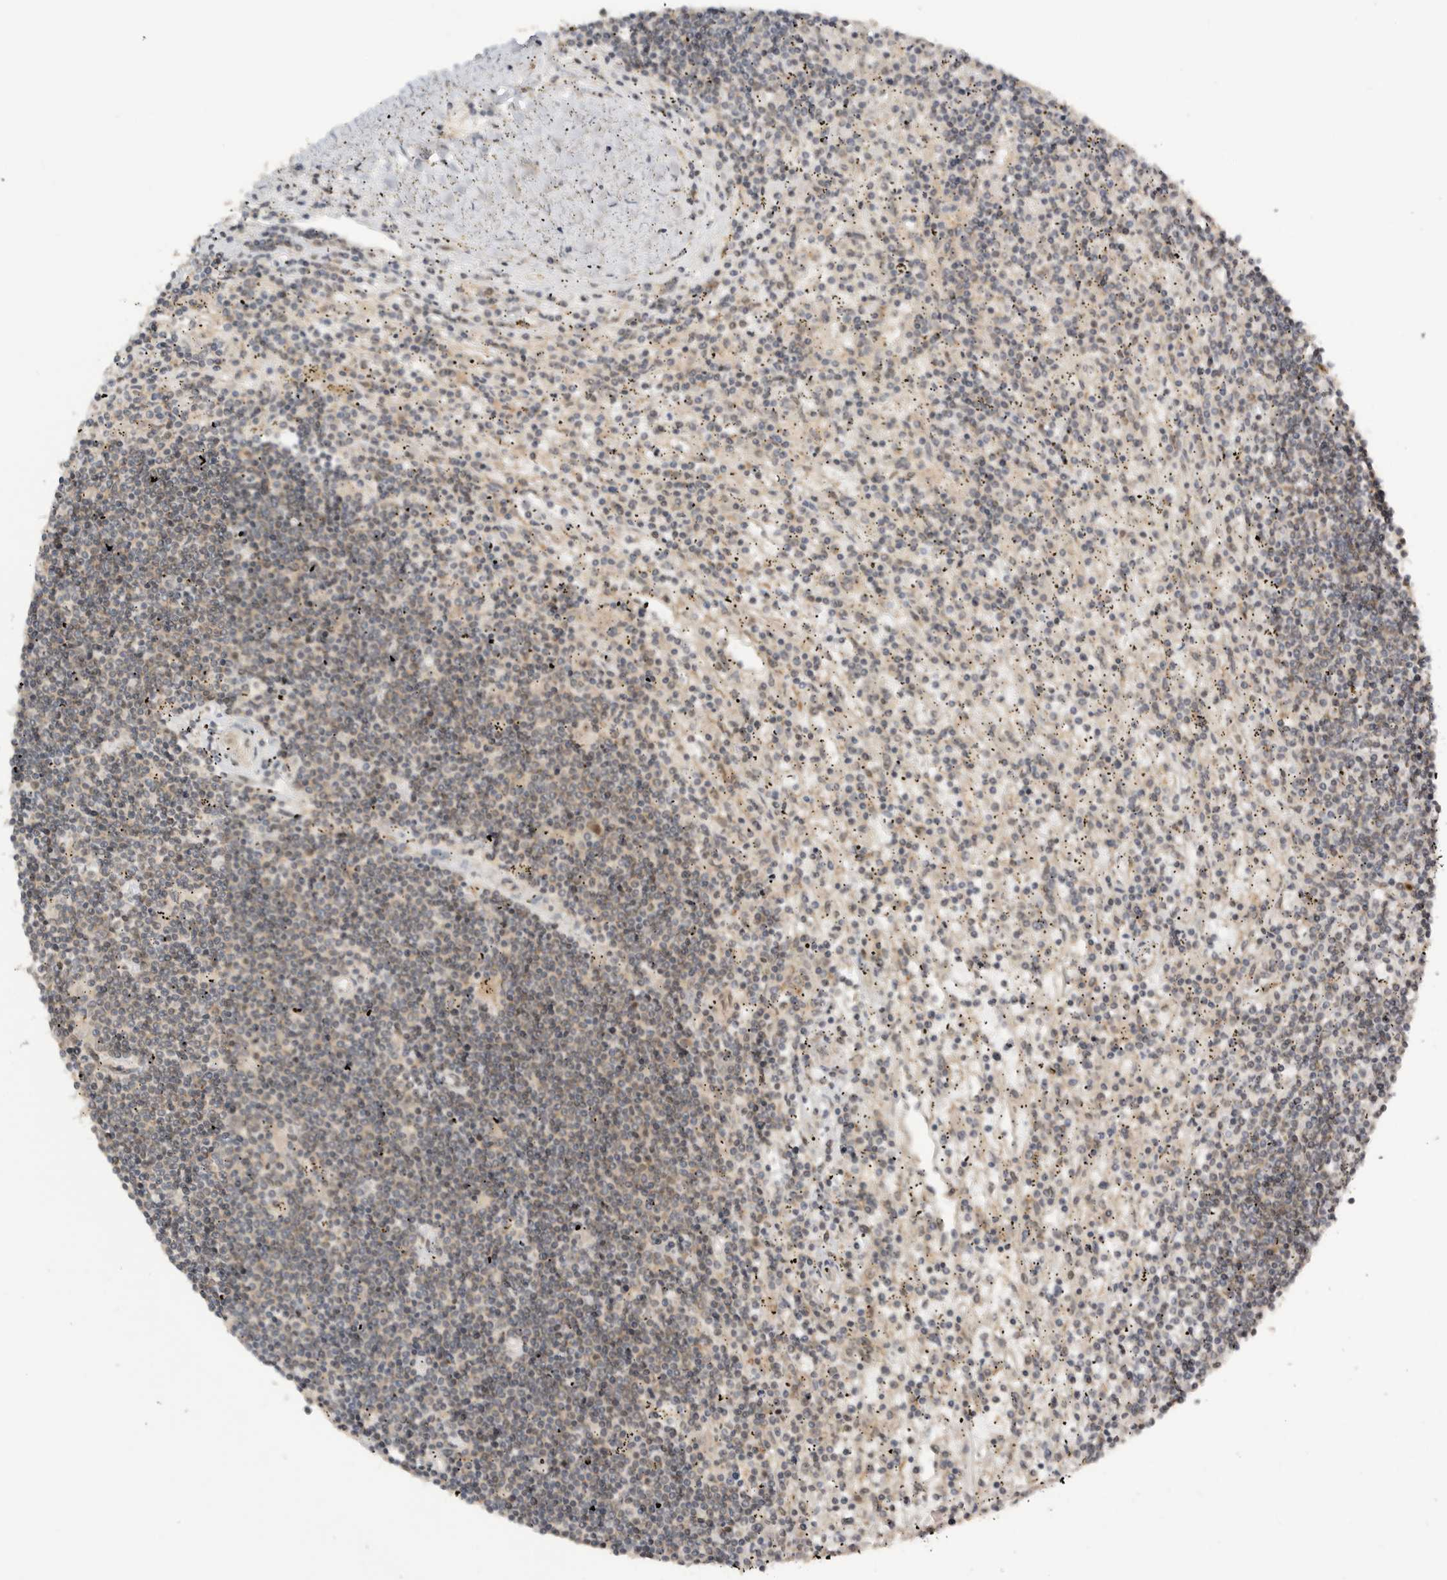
{"staining": {"intensity": "negative", "quantity": "none", "location": "none"}, "tissue": "lymphoma", "cell_type": "Tumor cells", "image_type": "cancer", "snomed": [{"axis": "morphology", "description": "Malignant lymphoma, non-Hodgkin's type, Low grade"}, {"axis": "topography", "description": "Spleen"}], "caption": "A high-resolution micrograph shows immunohistochemistry (IHC) staining of lymphoma, which shows no significant positivity in tumor cells. (DAB IHC visualized using brightfield microscopy, high magnification).", "gene": "ALKAL1", "patient": {"sex": "male", "age": 76}}